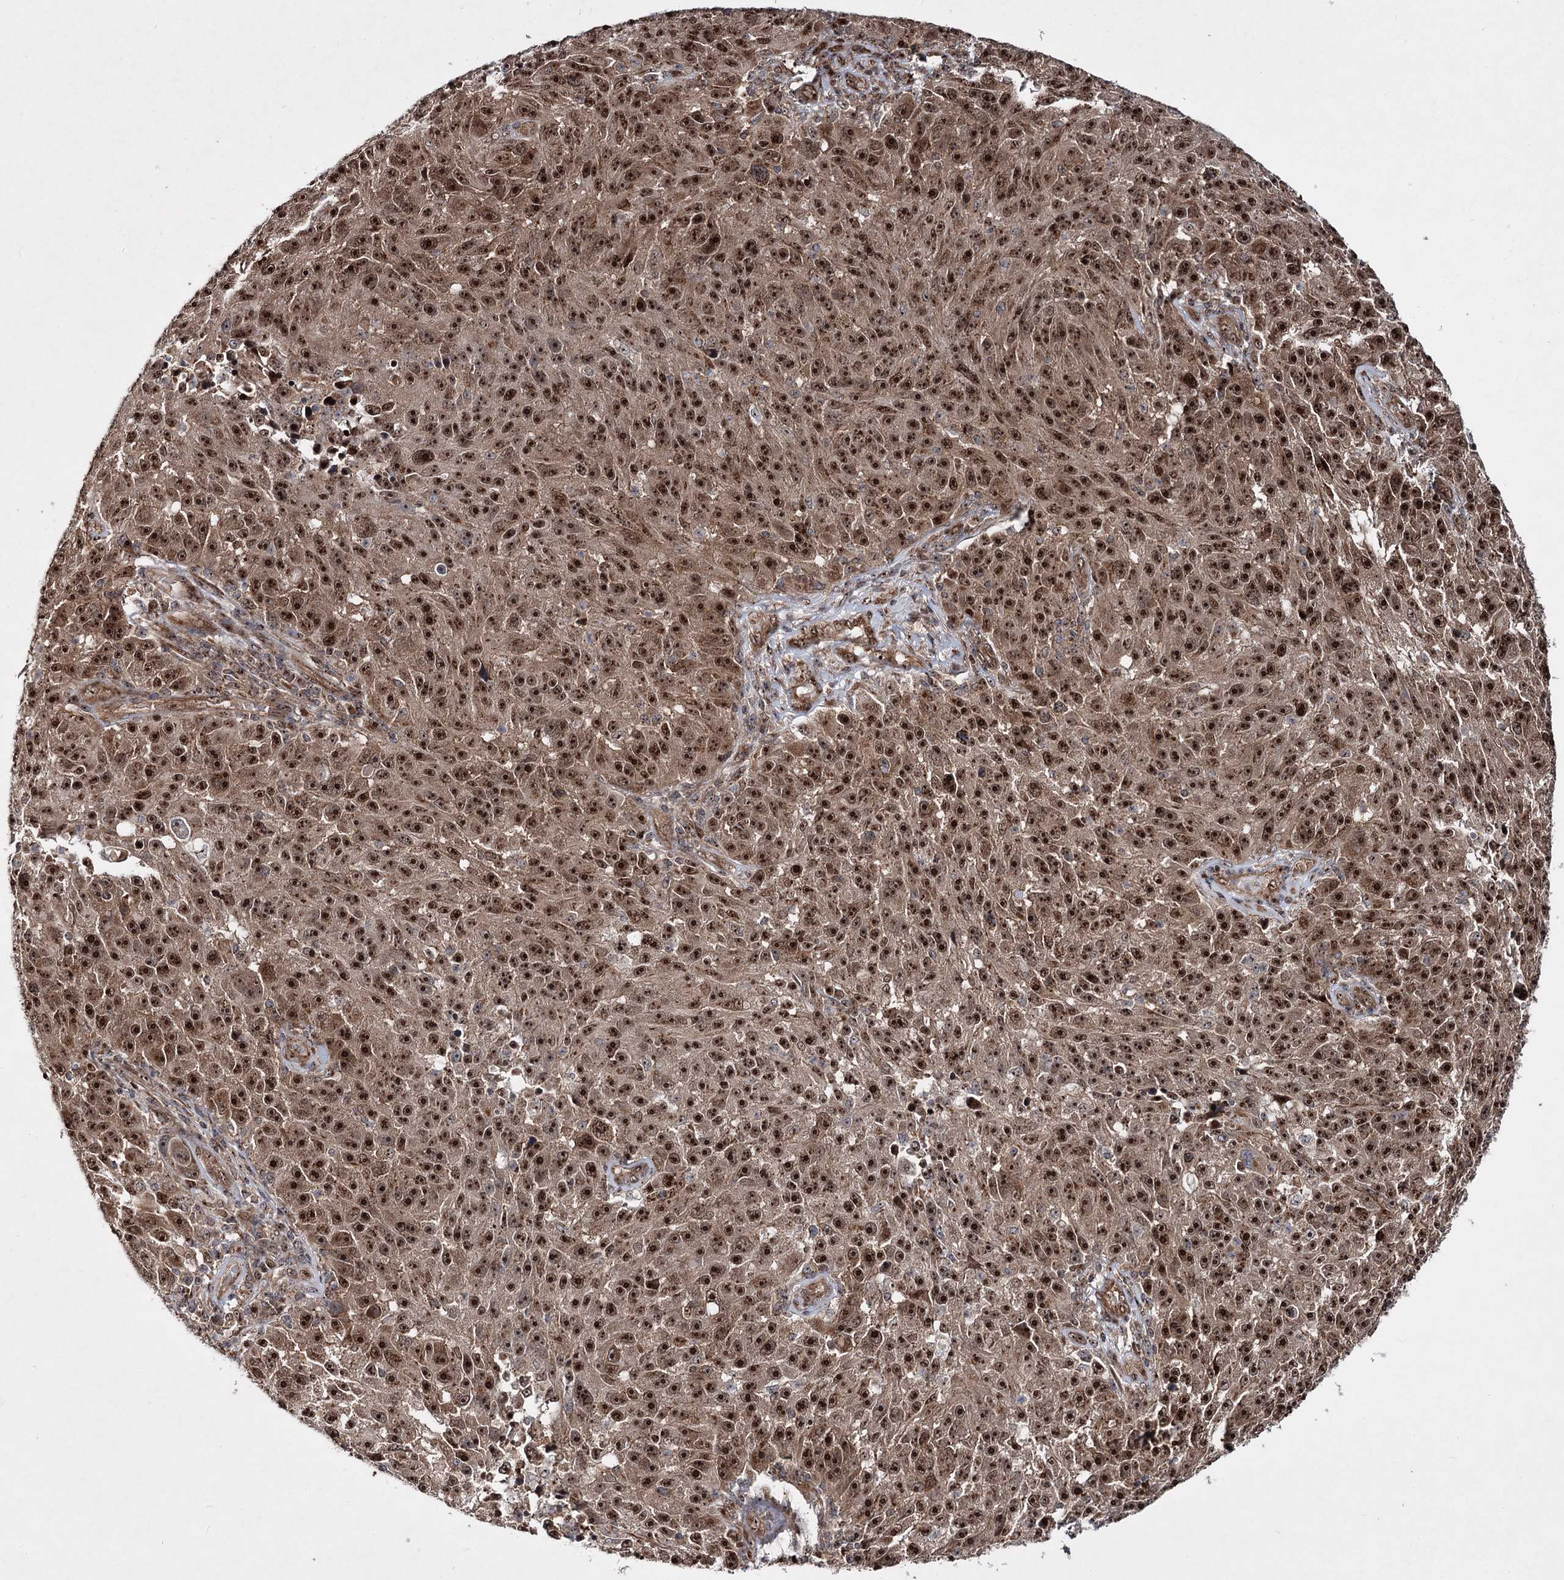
{"staining": {"intensity": "strong", "quantity": ">75%", "location": "nuclear"}, "tissue": "melanoma", "cell_type": "Tumor cells", "image_type": "cancer", "snomed": [{"axis": "morphology", "description": "Malignant melanoma, NOS"}, {"axis": "topography", "description": "Skin"}], "caption": "This histopathology image demonstrates IHC staining of malignant melanoma, with high strong nuclear staining in about >75% of tumor cells.", "gene": "SERINC5", "patient": {"sex": "male", "age": 53}}